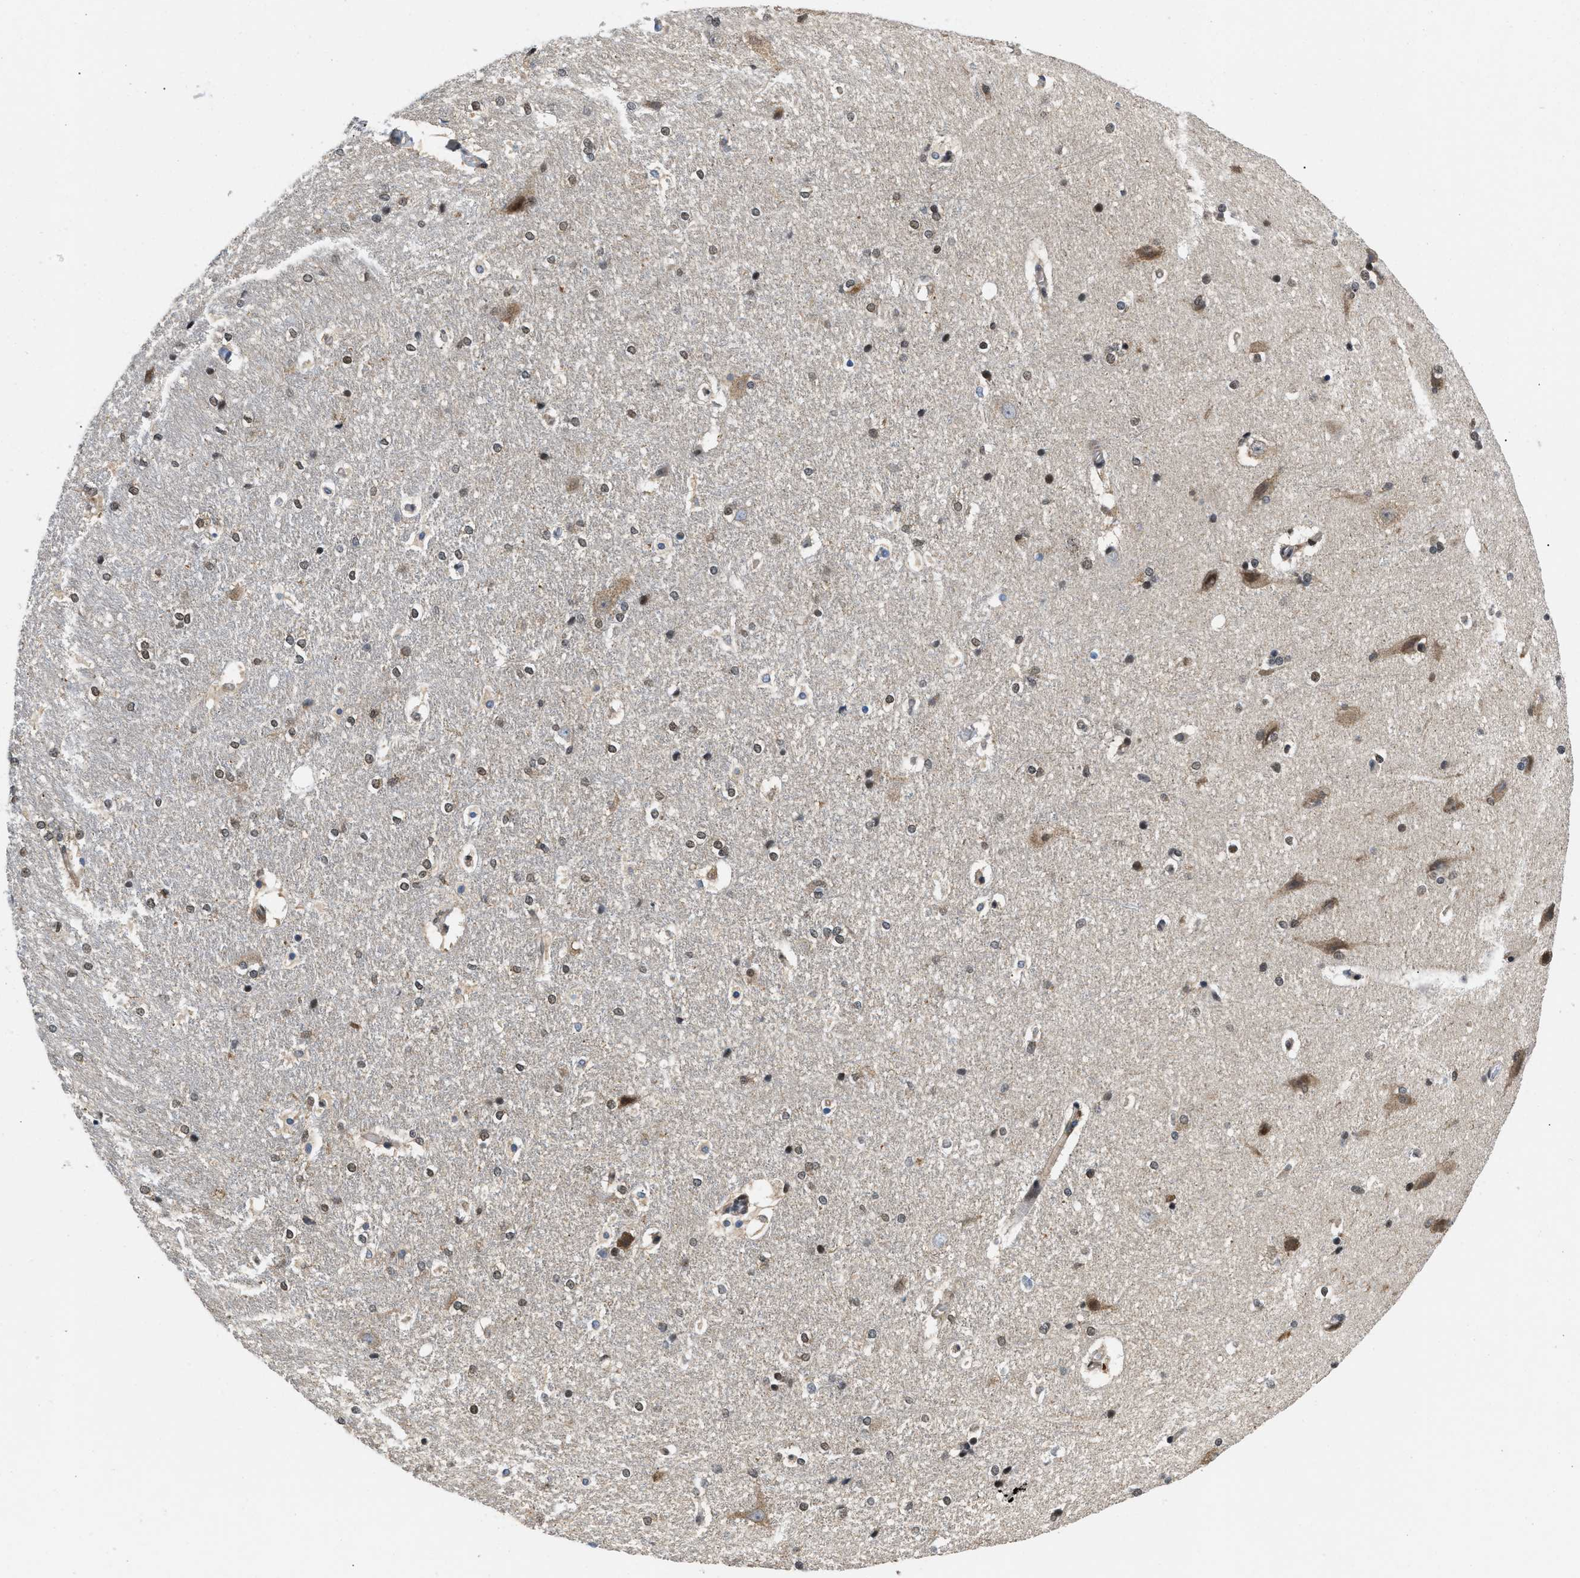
{"staining": {"intensity": "weak", "quantity": "25%-75%", "location": "nuclear"}, "tissue": "hippocampus", "cell_type": "Glial cells", "image_type": "normal", "snomed": [{"axis": "morphology", "description": "Normal tissue, NOS"}, {"axis": "topography", "description": "Hippocampus"}], "caption": "Immunohistochemistry (IHC) histopathology image of unremarkable hippocampus stained for a protein (brown), which exhibits low levels of weak nuclear expression in about 25%-75% of glial cells.", "gene": "ATF7IP", "patient": {"sex": "female", "age": 19}}